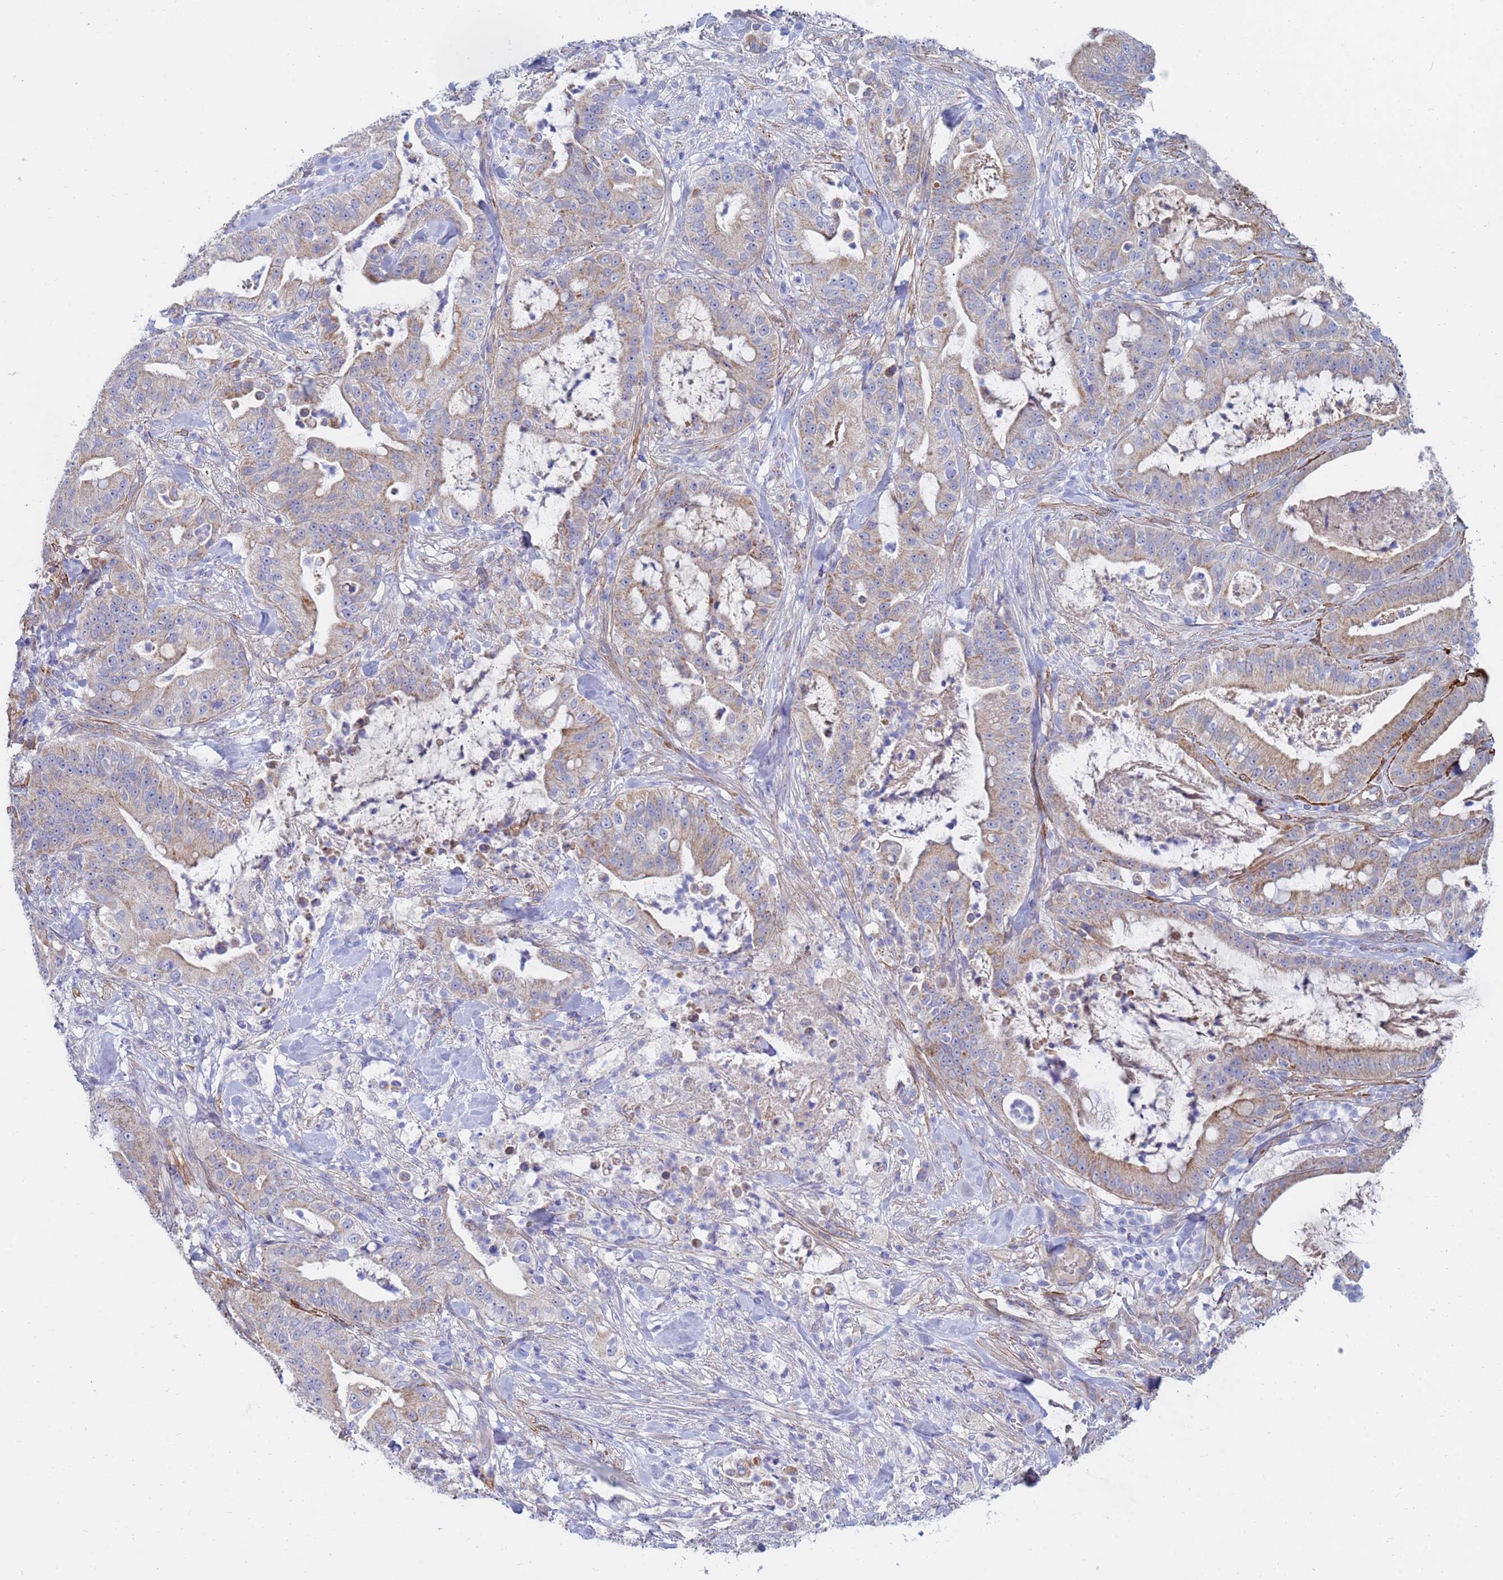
{"staining": {"intensity": "moderate", "quantity": "25%-75%", "location": "cytoplasmic/membranous"}, "tissue": "pancreatic cancer", "cell_type": "Tumor cells", "image_type": "cancer", "snomed": [{"axis": "morphology", "description": "Adenocarcinoma, NOS"}, {"axis": "topography", "description": "Pancreas"}], "caption": "High-magnification brightfield microscopy of pancreatic adenocarcinoma stained with DAB (brown) and counterstained with hematoxylin (blue). tumor cells exhibit moderate cytoplasmic/membranous staining is seen in approximately25%-75% of cells.", "gene": "SDR39U1", "patient": {"sex": "male", "age": 71}}